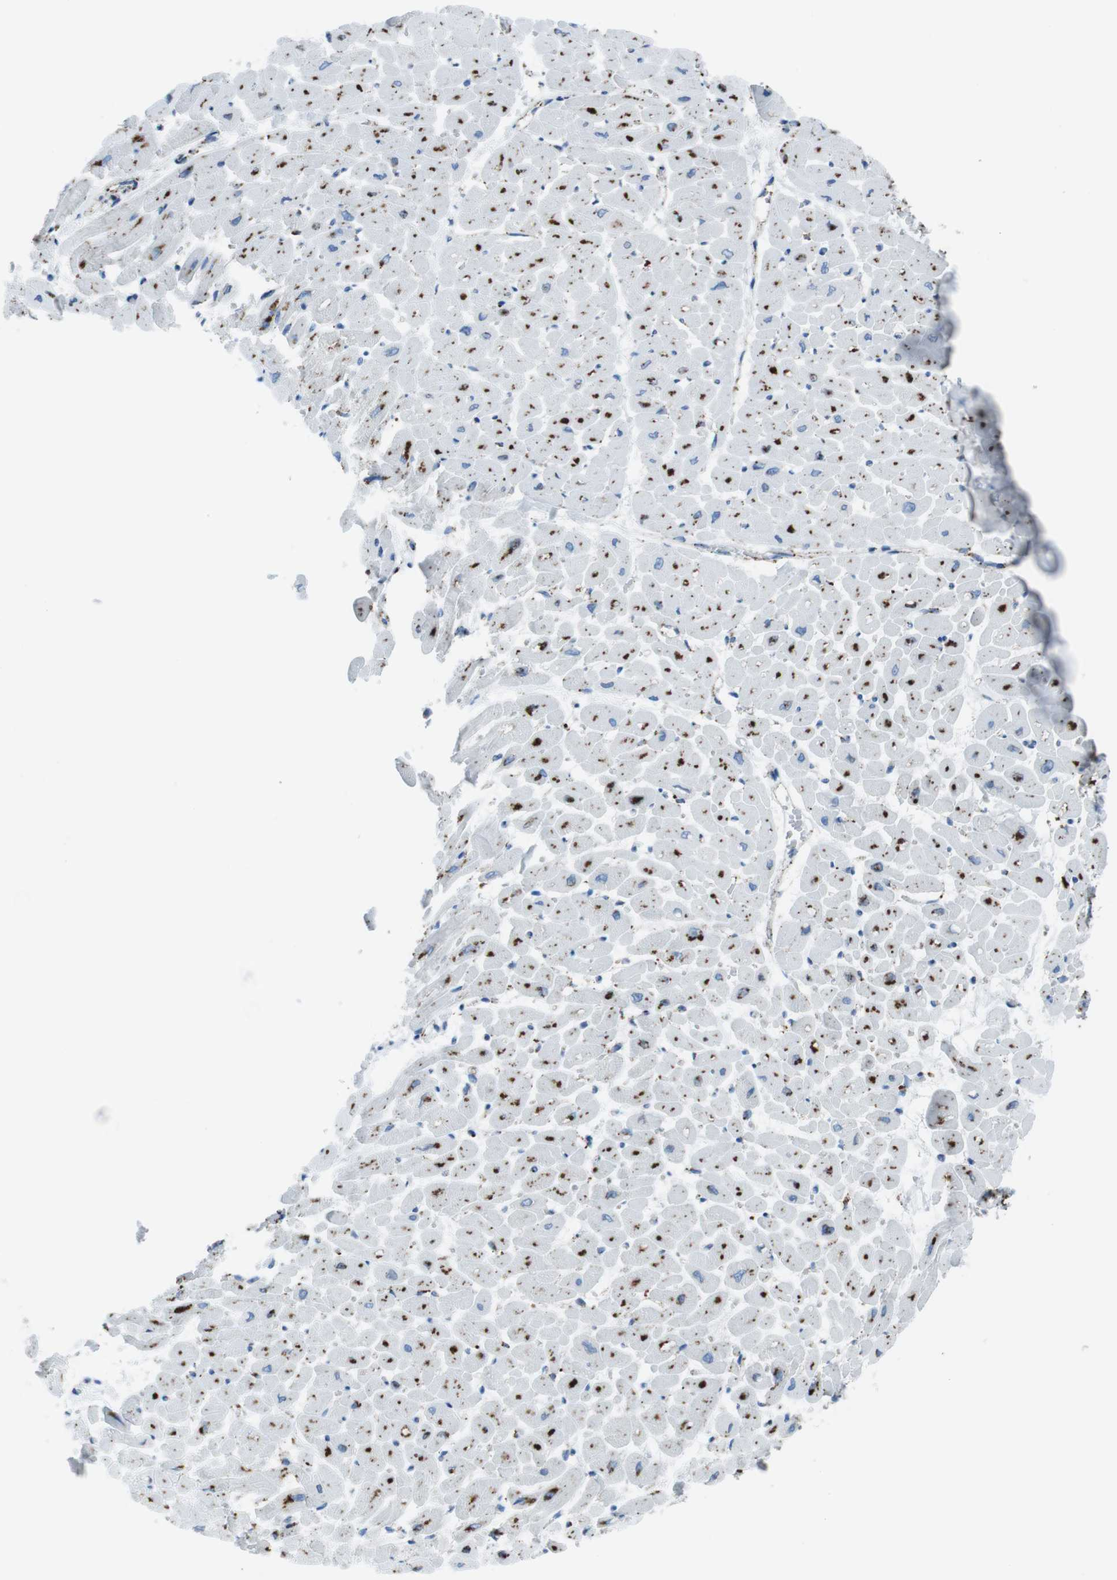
{"staining": {"intensity": "strong", "quantity": "25%-75%", "location": "cytoplasmic/membranous"}, "tissue": "heart muscle", "cell_type": "Cardiomyocytes", "image_type": "normal", "snomed": [{"axis": "morphology", "description": "Normal tissue, NOS"}, {"axis": "topography", "description": "Heart"}], "caption": "Protein expression analysis of normal heart muscle exhibits strong cytoplasmic/membranous expression in about 25%-75% of cardiomyocytes. The staining was performed using DAB (3,3'-diaminobenzidine), with brown indicating positive protein expression. Nuclei are stained blue with hematoxylin.", "gene": "SCARB2", "patient": {"sex": "male", "age": 45}}